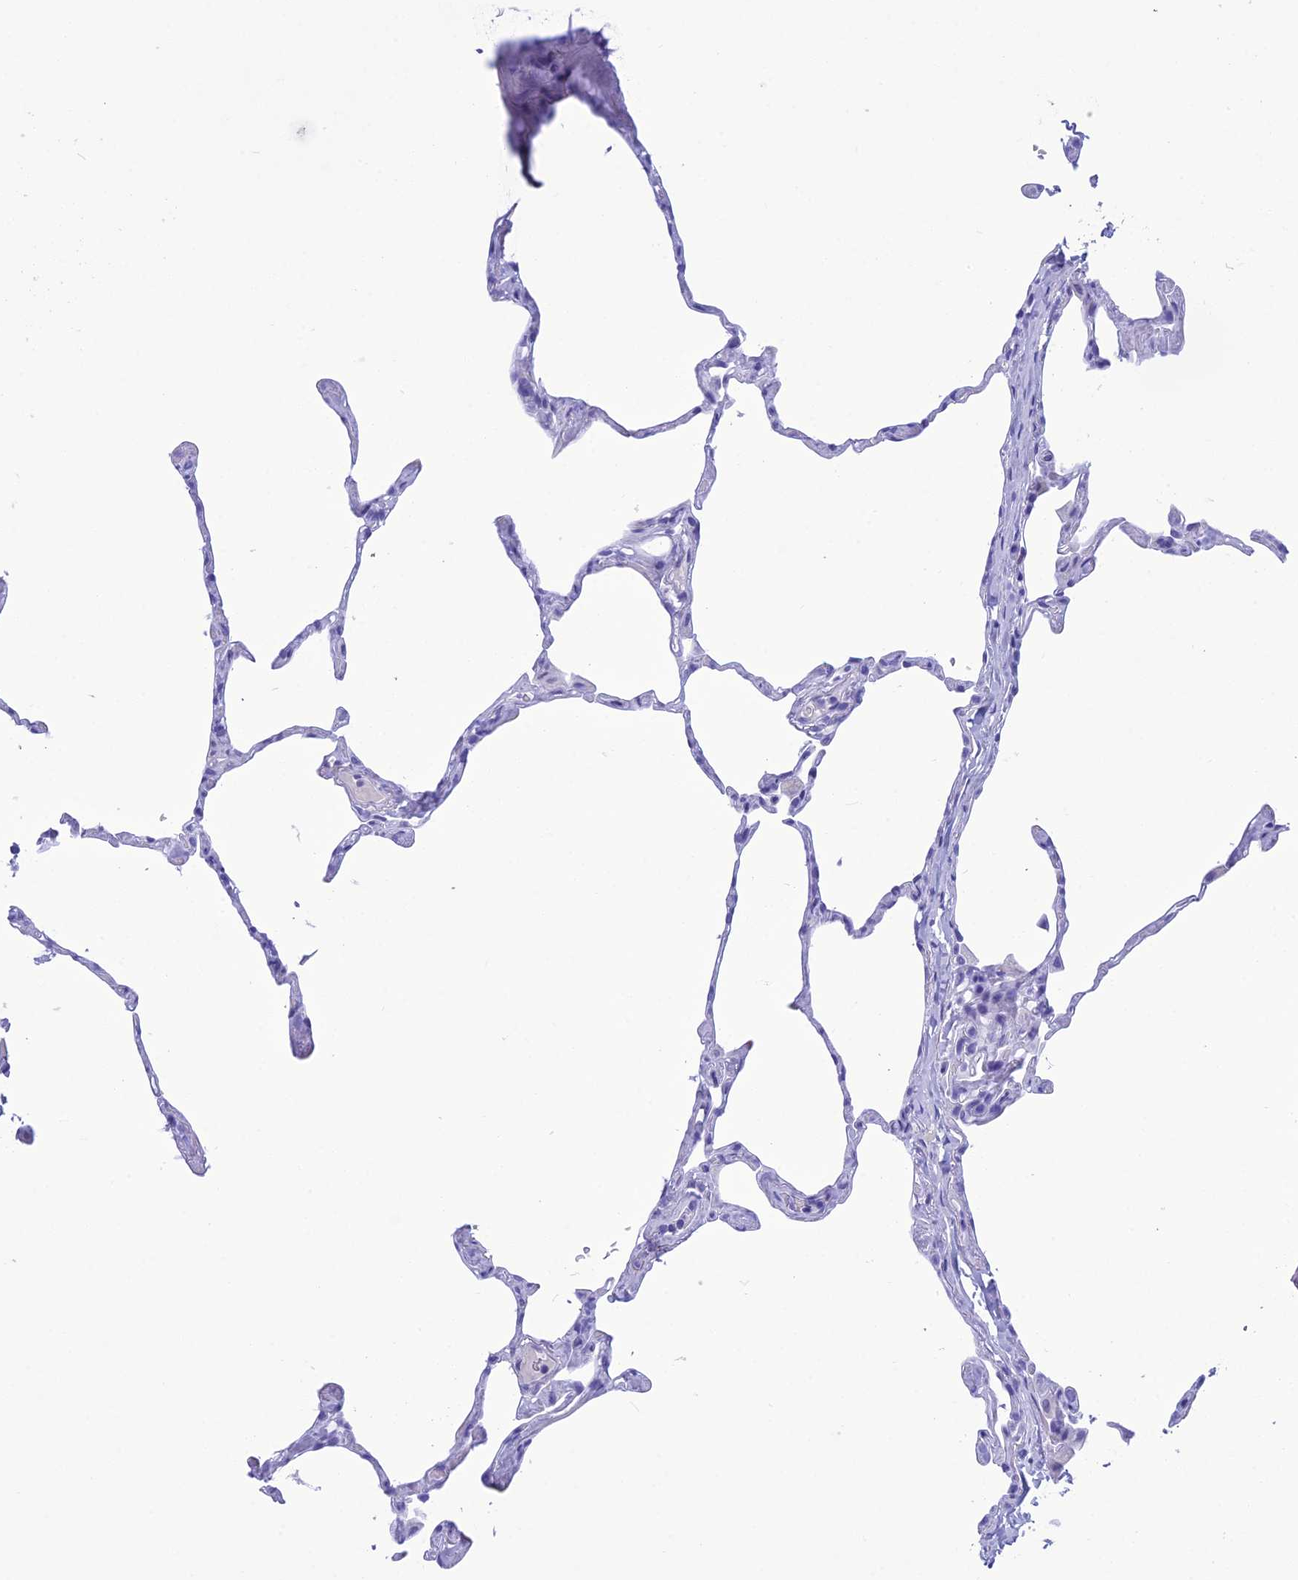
{"staining": {"intensity": "negative", "quantity": "none", "location": "none"}, "tissue": "lung", "cell_type": "Alveolar cells", "image_type": "normal", "snomed": [{"axis": "morphology", "description": "Normal tissue, NOS"}, {"axis": "topography", "description": "Lung"}], "caption": "DAB immunohistochemical staining of benign human lung displays no significant positivity in alveolar cells.", "gene": "TRAM1L1", "patient": {"sex": "male", "age": 65}}